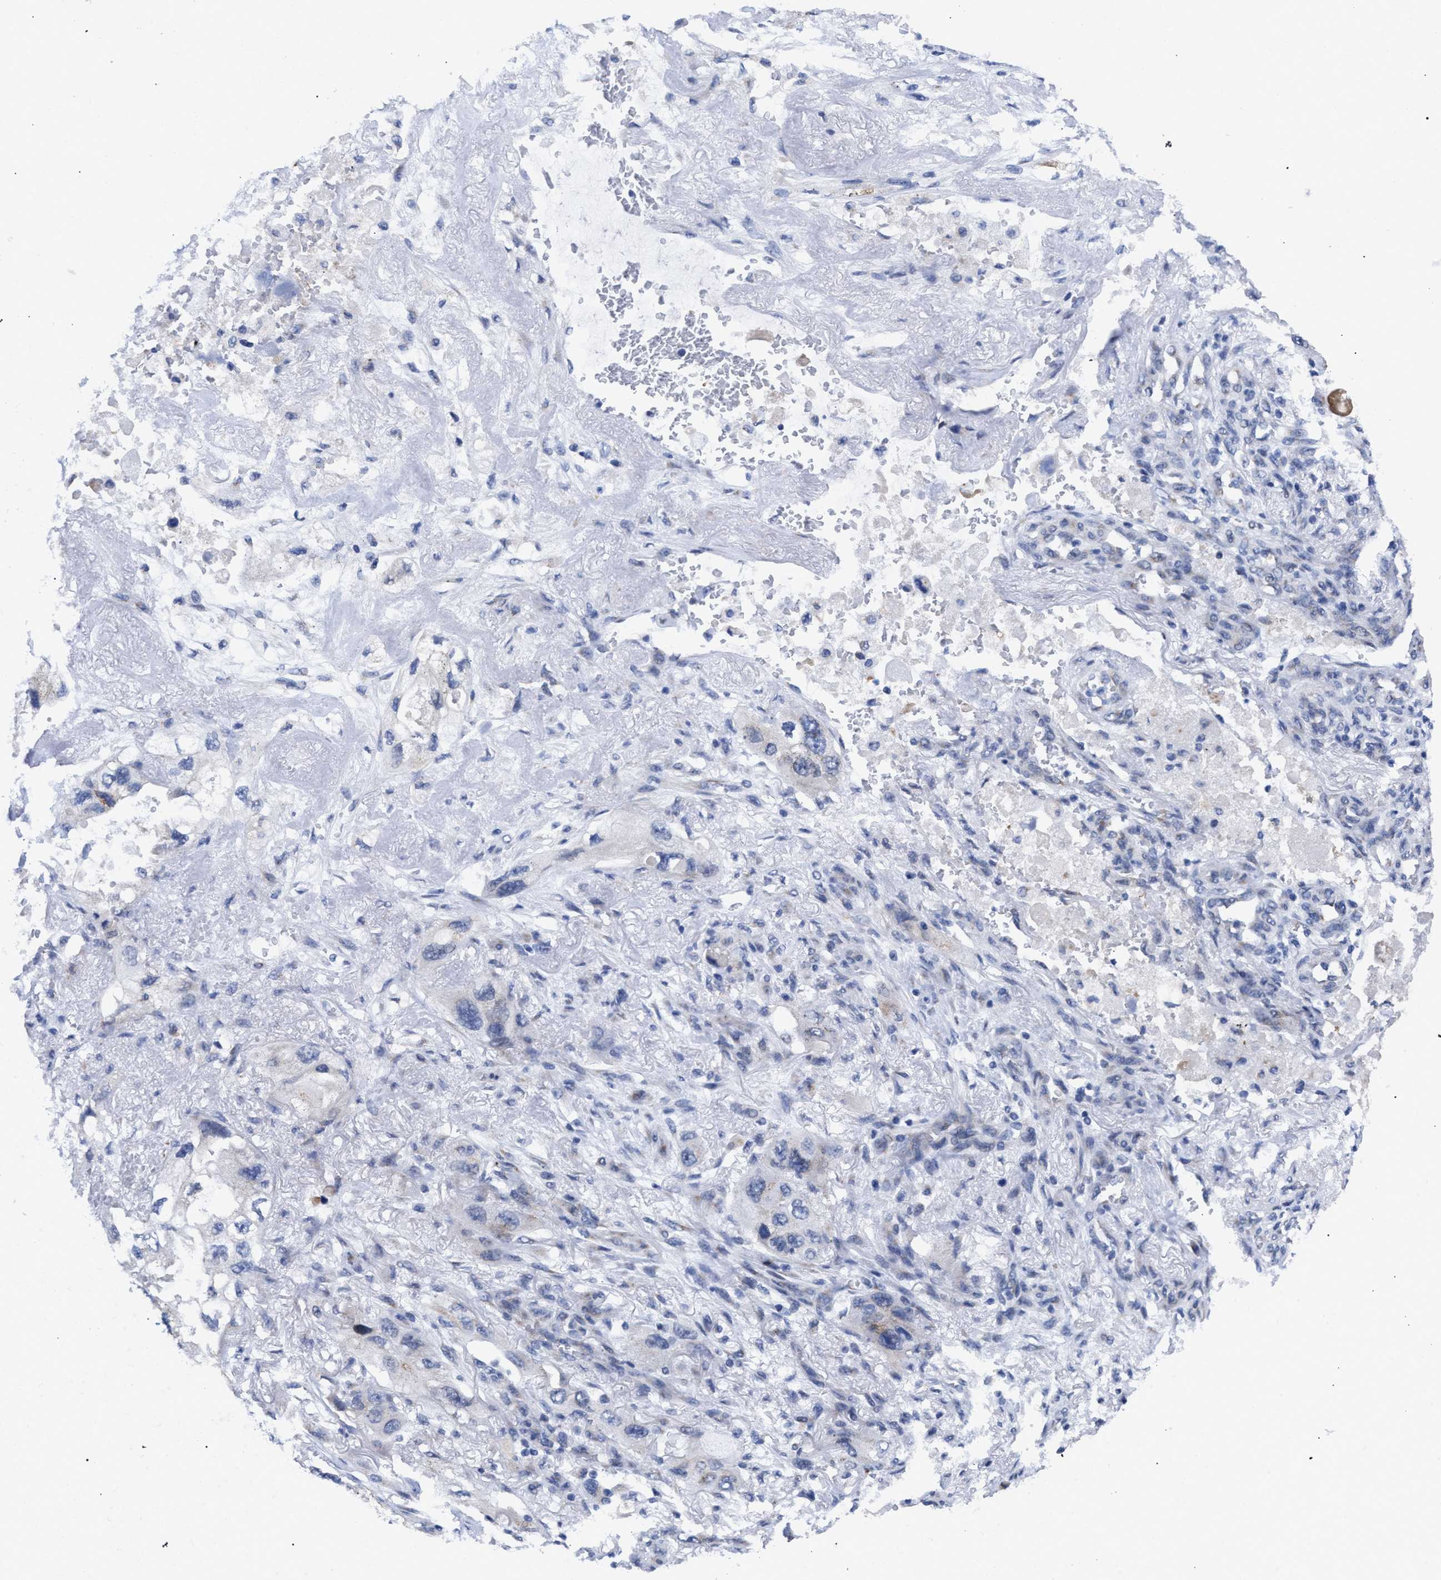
{"staining": {"intensity": "negative", "quantity": "none", "location": "none"}, "tissue": "lung cancer", "cell_type": "Tumor cells", "image_type": "cancer", "snomed": [{"axis": "morphology", "description": "Squamous cell carcinoma, NOS"}, {"axis": "topography", "description": "Lung"}], "caption": "The IHC histopathology image has no significant staining in tumor cells of squamous cell carcinoma (lung) tissue.", "gene": "GOLGA2", "patient": {"sex": "female", "age": 73}}